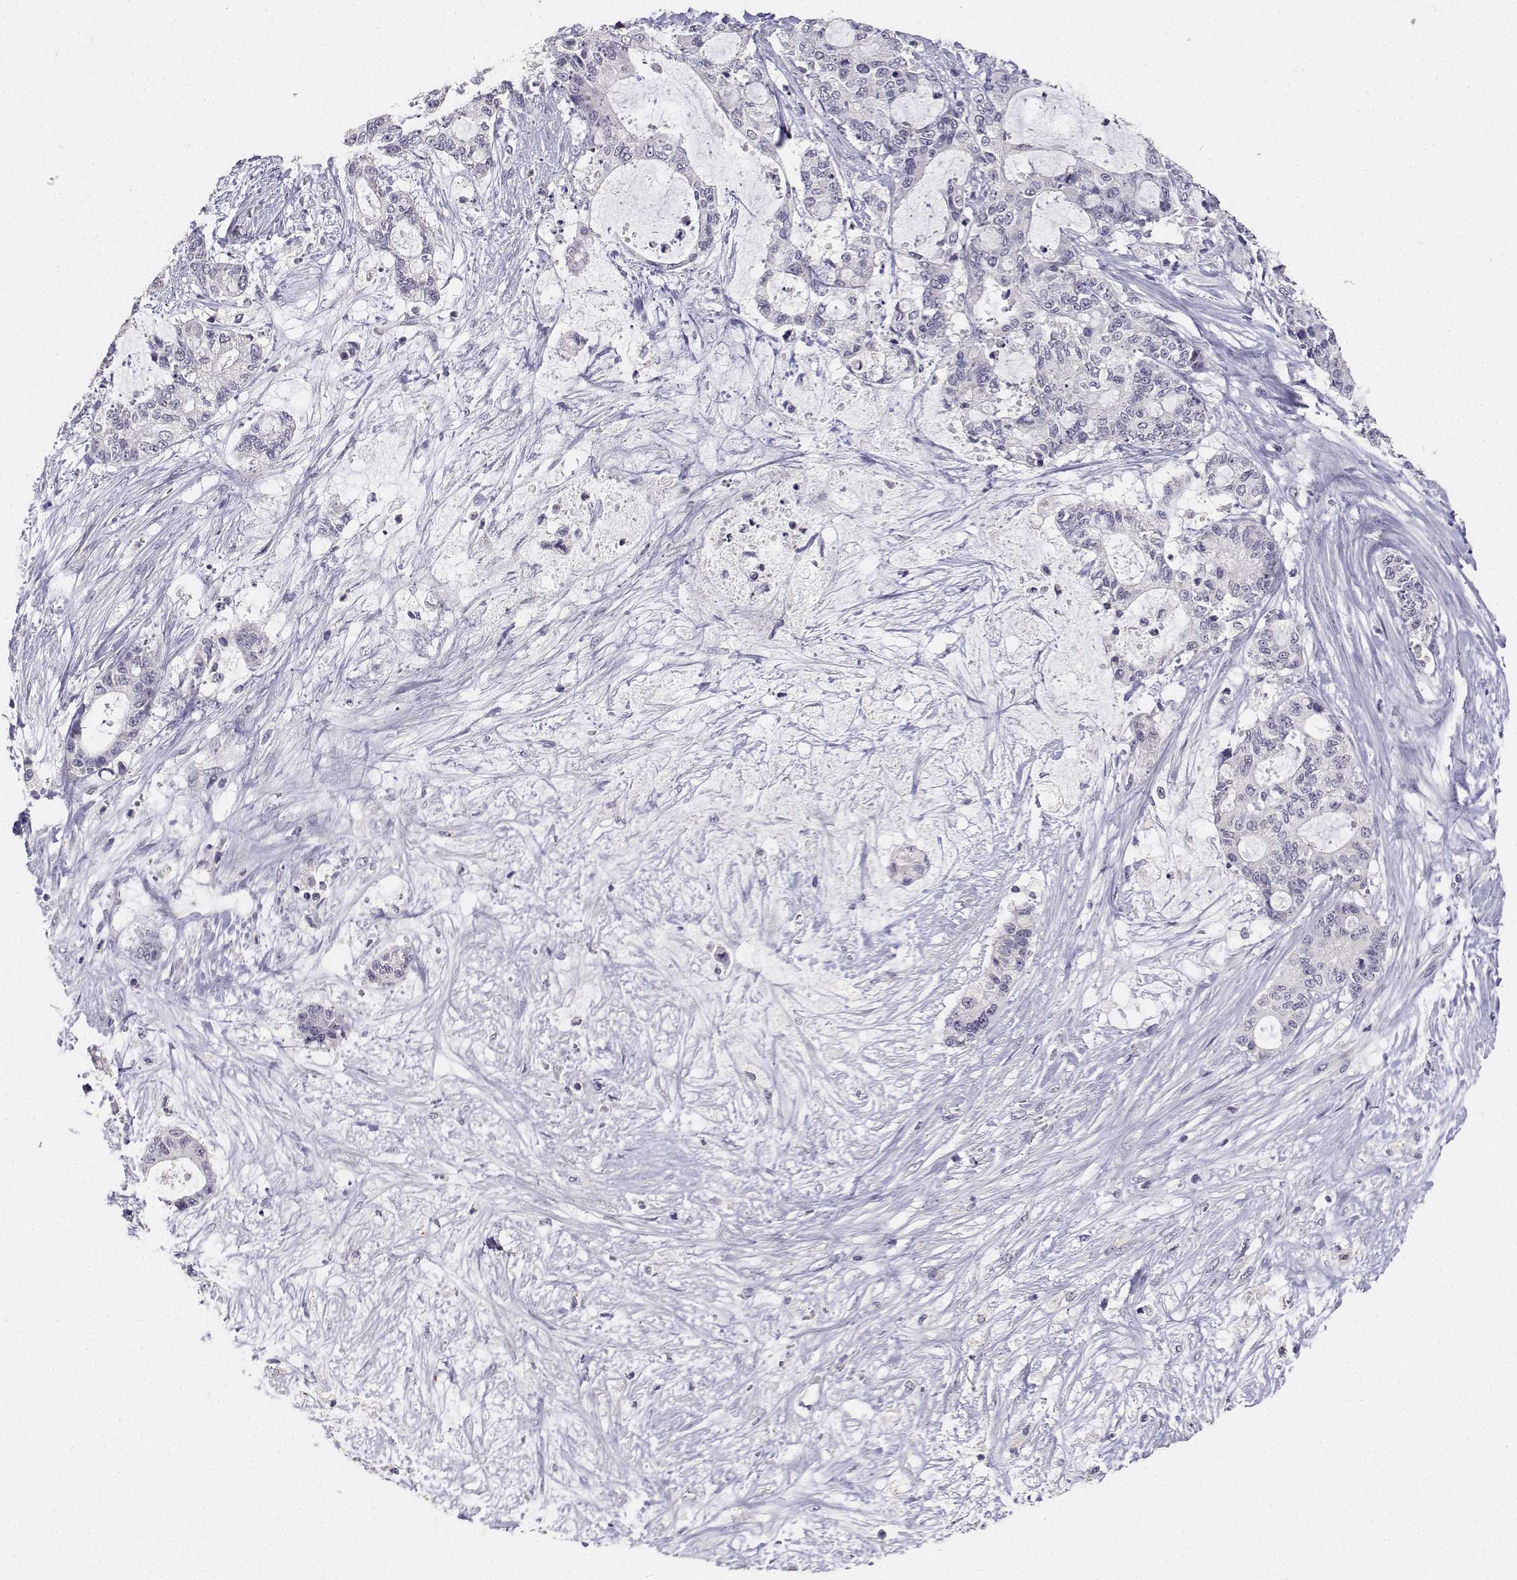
{"staining": {"intensity": "negative", "quantity": "none", "location": "none"}, "tissue": "liver cancer", "cell_type": "Tumor cells", "image_type": "cancer", "snomed": [{"axis": "morphology", "description": "Normal tissue, NOS"}, {"axis": "morphology", "description": "Cholangiocarcinoma"}, {"axis": "topography", "description": "Liver"}, {"axis": "topography", "description": "Peripheral nerve tissue"}], "caption": "This is an immunohistochemistry (IHC) micrograph of liver cholangiocarcinoma. There is no expression in tumor cells.", "gene": "PAEP", "patient": {"sex": "female", "age": 73}}